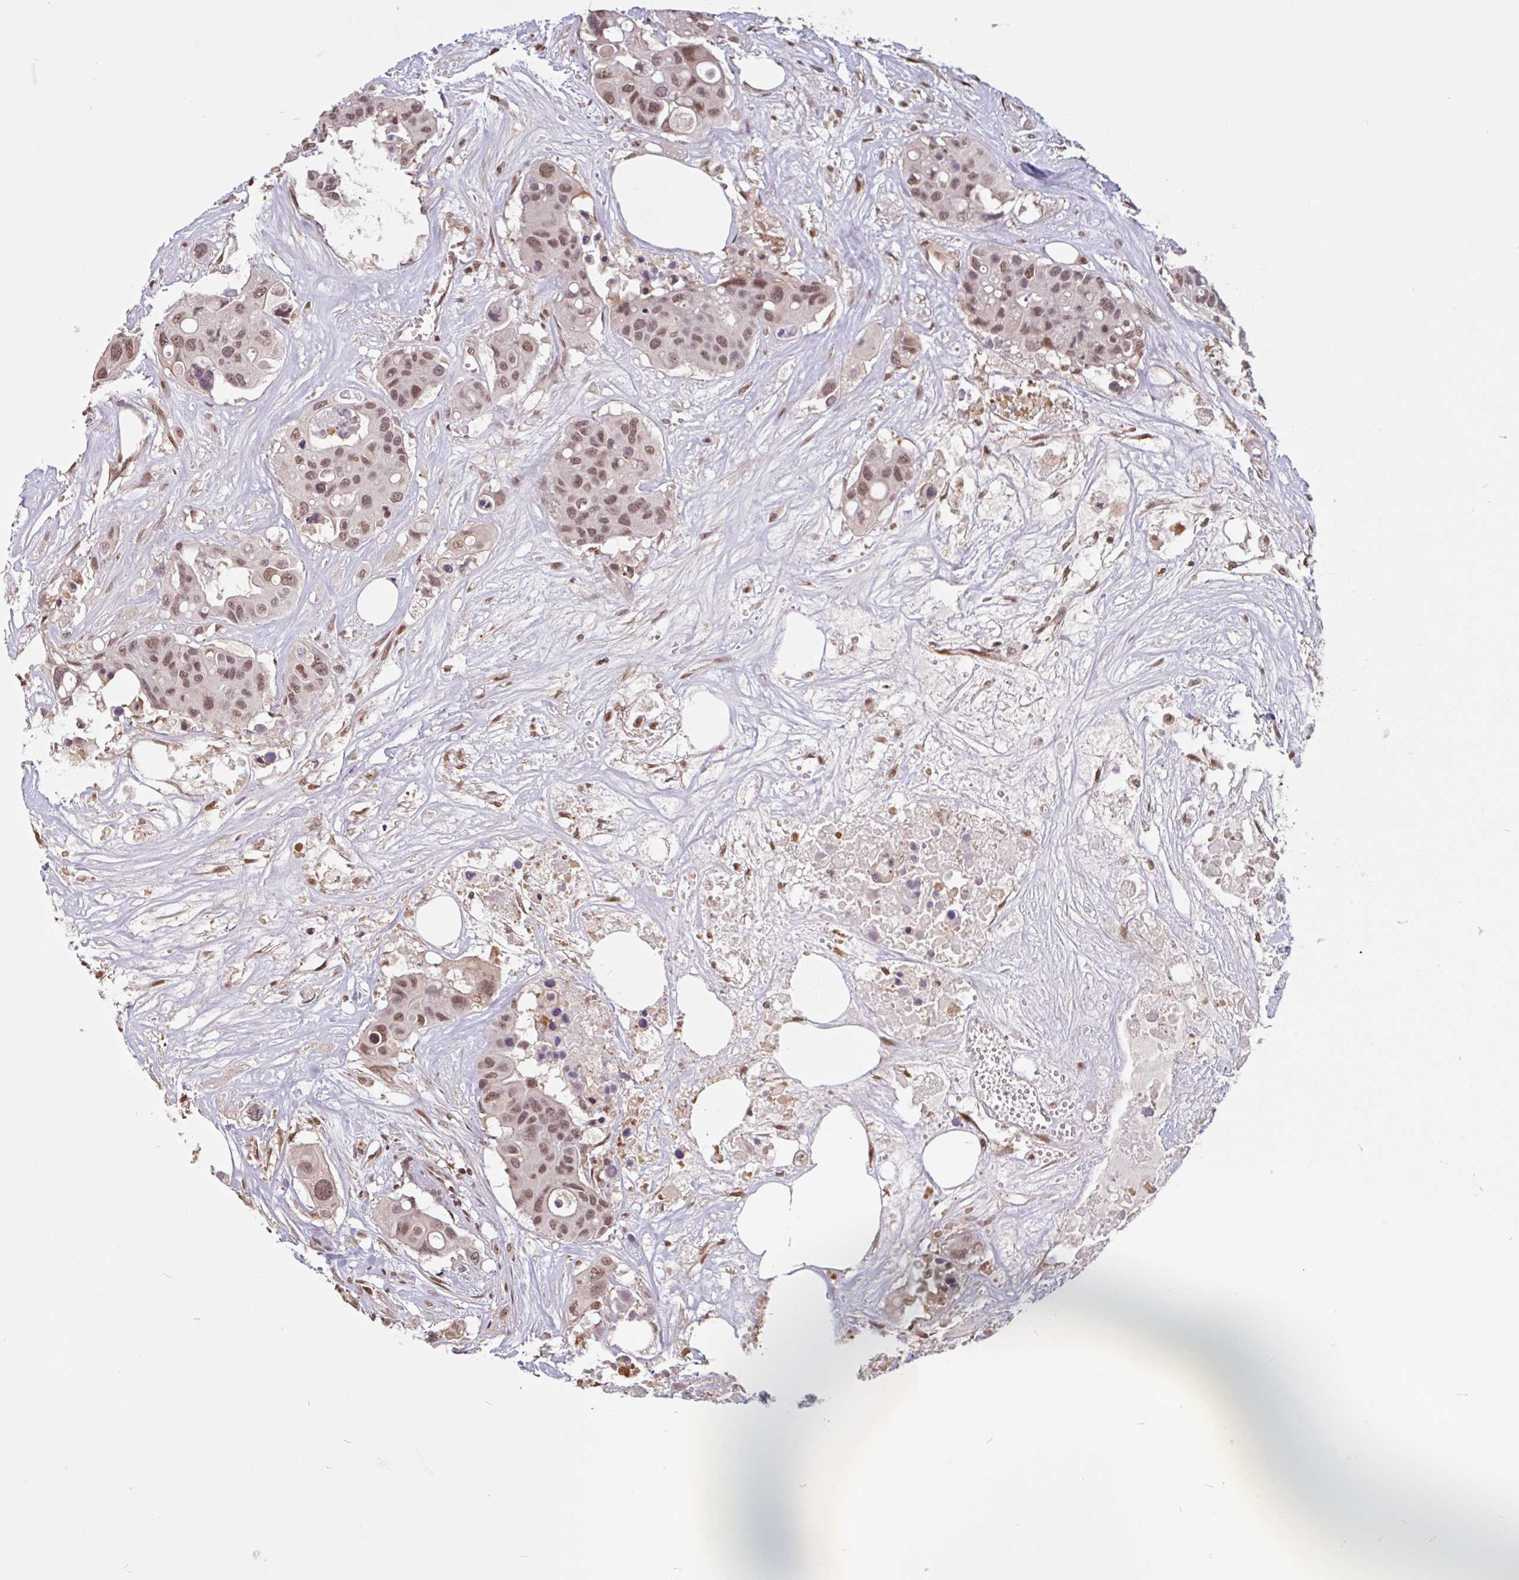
{"staining": {"intensity": "moderate", "quantity": ">75%", "location": "nuclear"}, "tissue": "colorectal cancer", "cell_type": "Tumor cells", "image_type": "cancer", "snomed": [{"axis": "morphology", "description": "Adenocarcinoma, NOS"}, {"axis": "topography", "description": "Colon"}], "caption": "Approximately >75% of tumor cells in adenocarcinoma (colorectal) display moderate nuclear protein staining as visualized by brown immunohistochemical staining.", "gene": "DR1", "patient": {"sex": "male", "age": 77}}